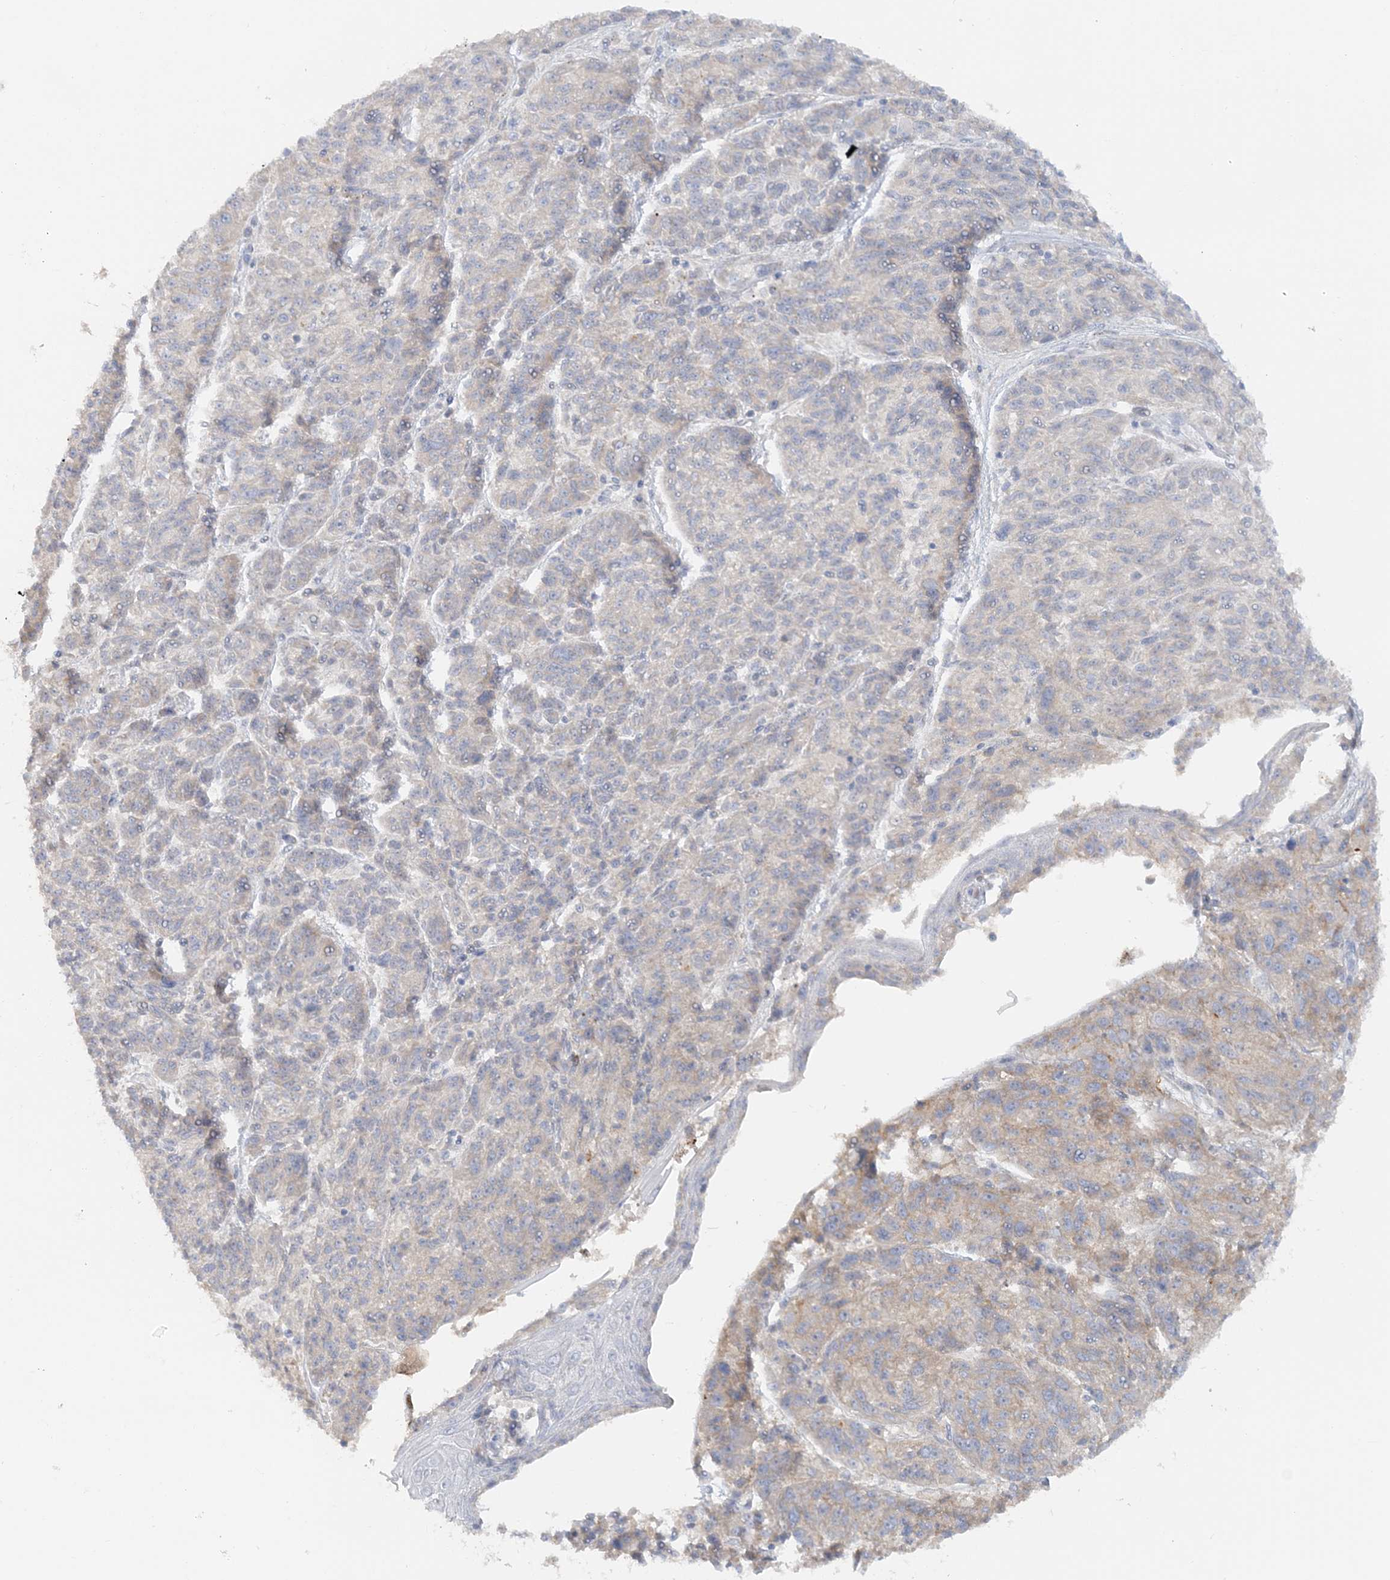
{"staining": {"intensity": "weak", "quantity": "<25%", "location": "cytoplasmic/membranous"}, "tissue": "melanoma", "cell_type": "Tumor cells", "image_type": "cancer", "snomed": [{"axis": "morphology", "description": "Malignant melanoma, NOS"}, {"axis": "topography", "description": "Skin"}], "caption": "Malignant melanoma was stained to show a protein in brown. There is no significant positivity in tumor cells. (DAB (3,3'-diaminobenzidine) immunohistochemistry, high magnification).", "gene": "TBC1D5", "patient": {"sex": "male", "age": 53}}